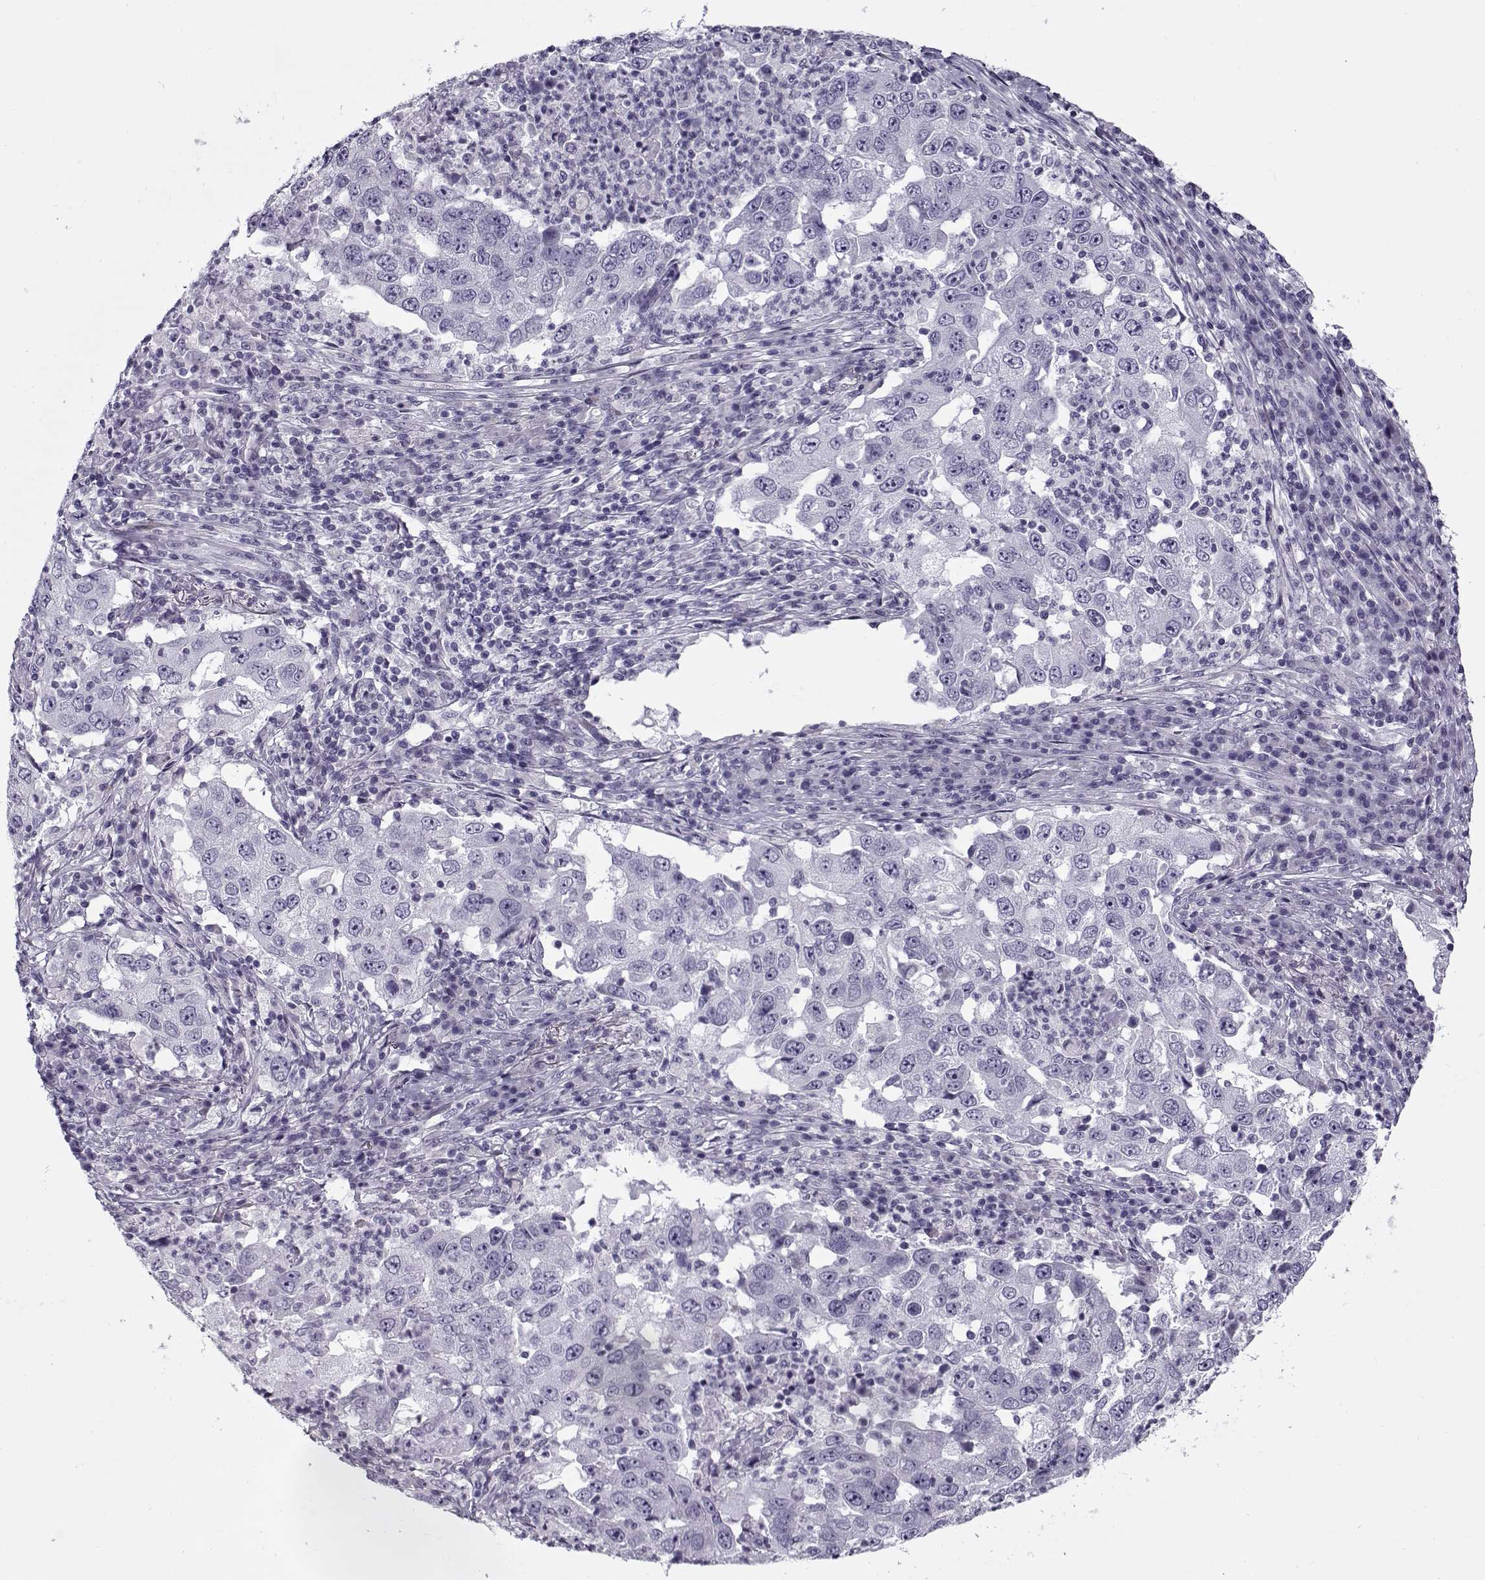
{"staining": {"intensity": "negative", "quantity": "none", "location": "none"}, "tissue": "lung cancer", "cell_type": "Tumor cells", "image_type": "cancer", "snomed": [{"axis": "morphology", "description": "Adenocarcinoma, NOS"}, {"axis": "topography", "description": "Lung"}], "caption": "Protein analysis of lung cancer shows no significant expression in tumor cells.", "gene": "GAGE2A", "patient": {"sex": "male", "age": 73}}